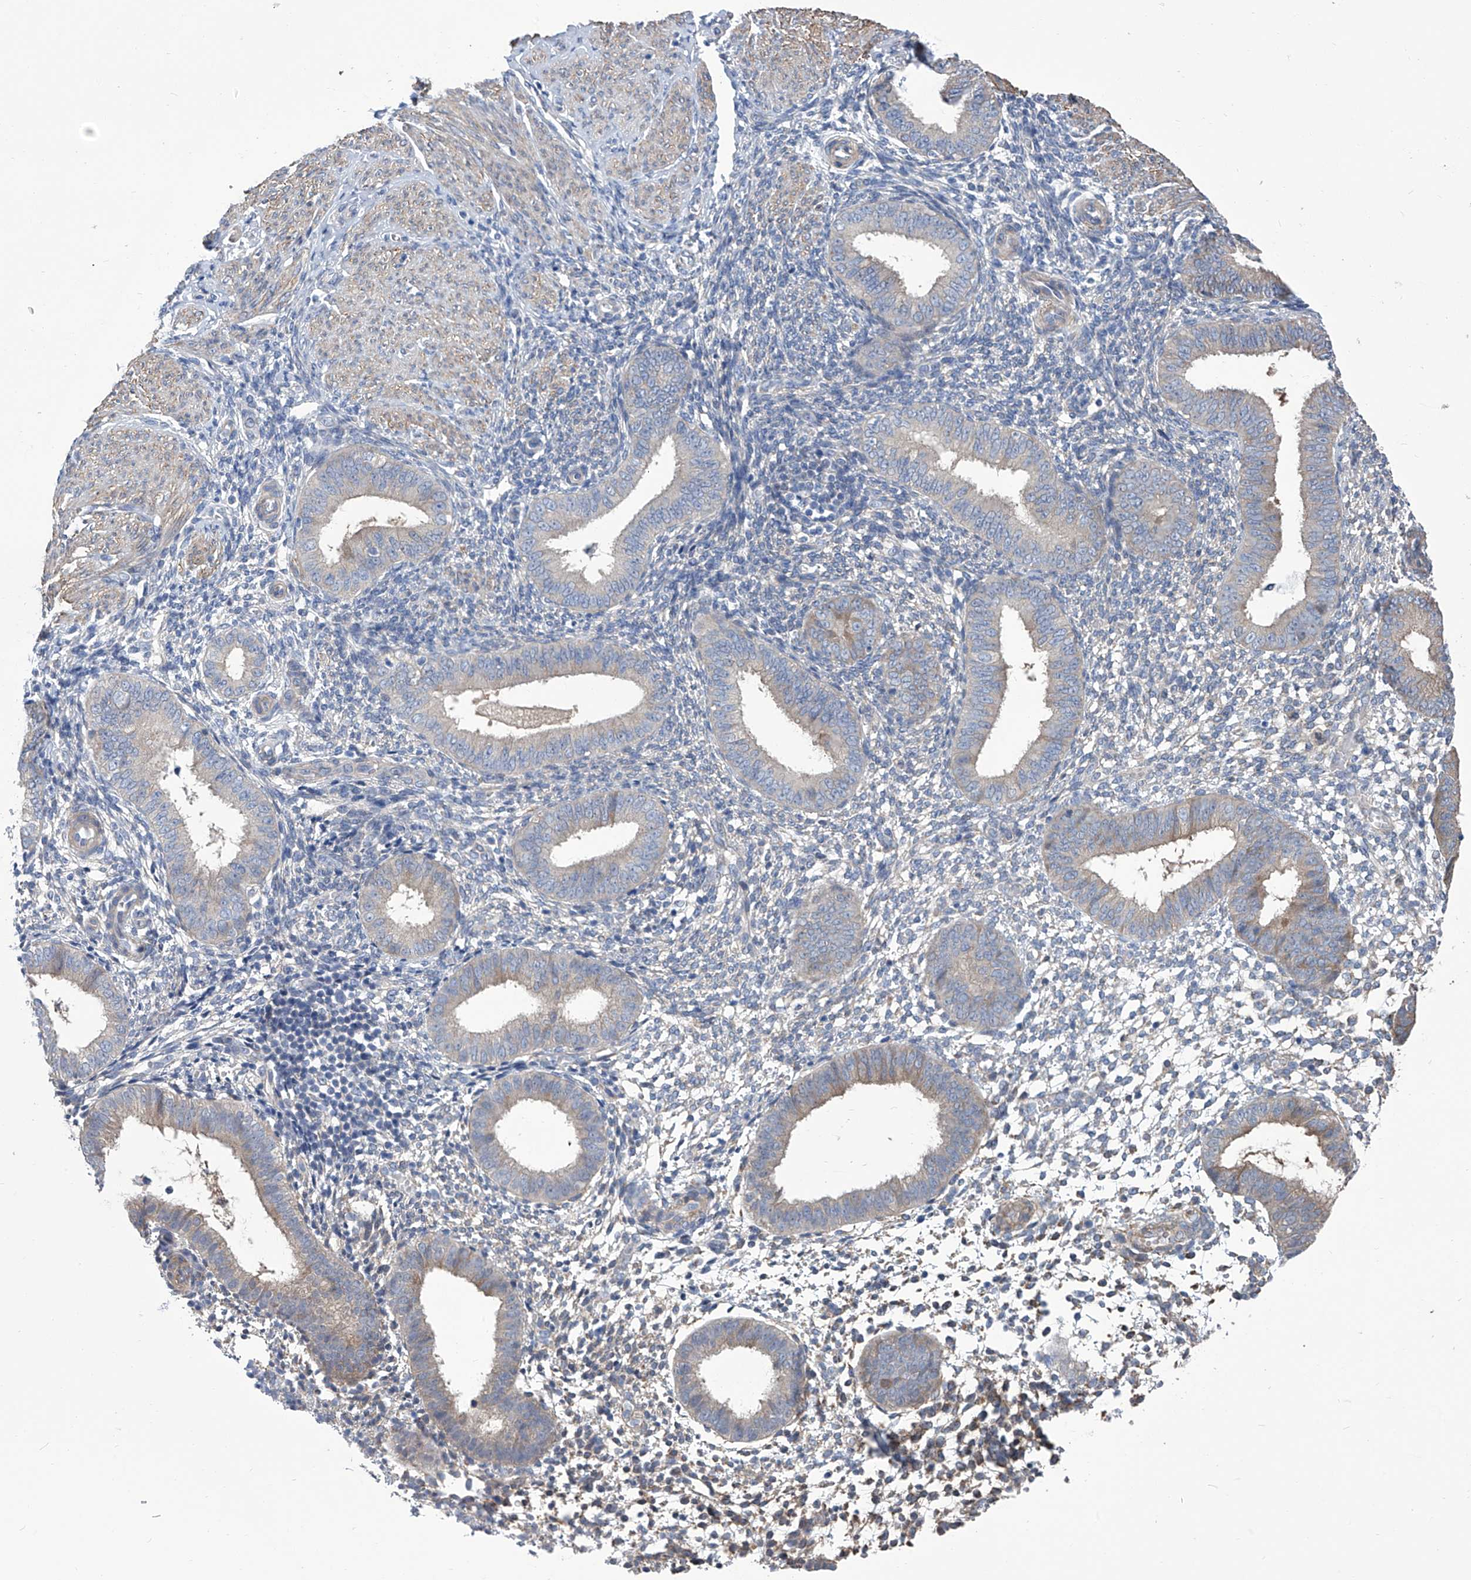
{"staining": {"intensity": "negative", "quantity": "none", "location": "none"}, "tissue": "endometrium", "cell_type": "Cells in endometrial stroma", "image_type": "normal", "snomed": [{"axis": "morphology", "description": "Normal tissue, NOS"}, {"axis": "topography", "description": "Uterus"}, {"axis": "topography", "description": "Endometrium"}], "caption": "Immunohistochemistry micrograph of benign endometrium: human endometrium stained with DAB demonstrates no significant protein expression in cells in endometrial stroma. (Immunohistochemistry, brightfield microscopy, high magnification).", "gene": "SMS", "patient": {"sex": "female", "age": 48}}